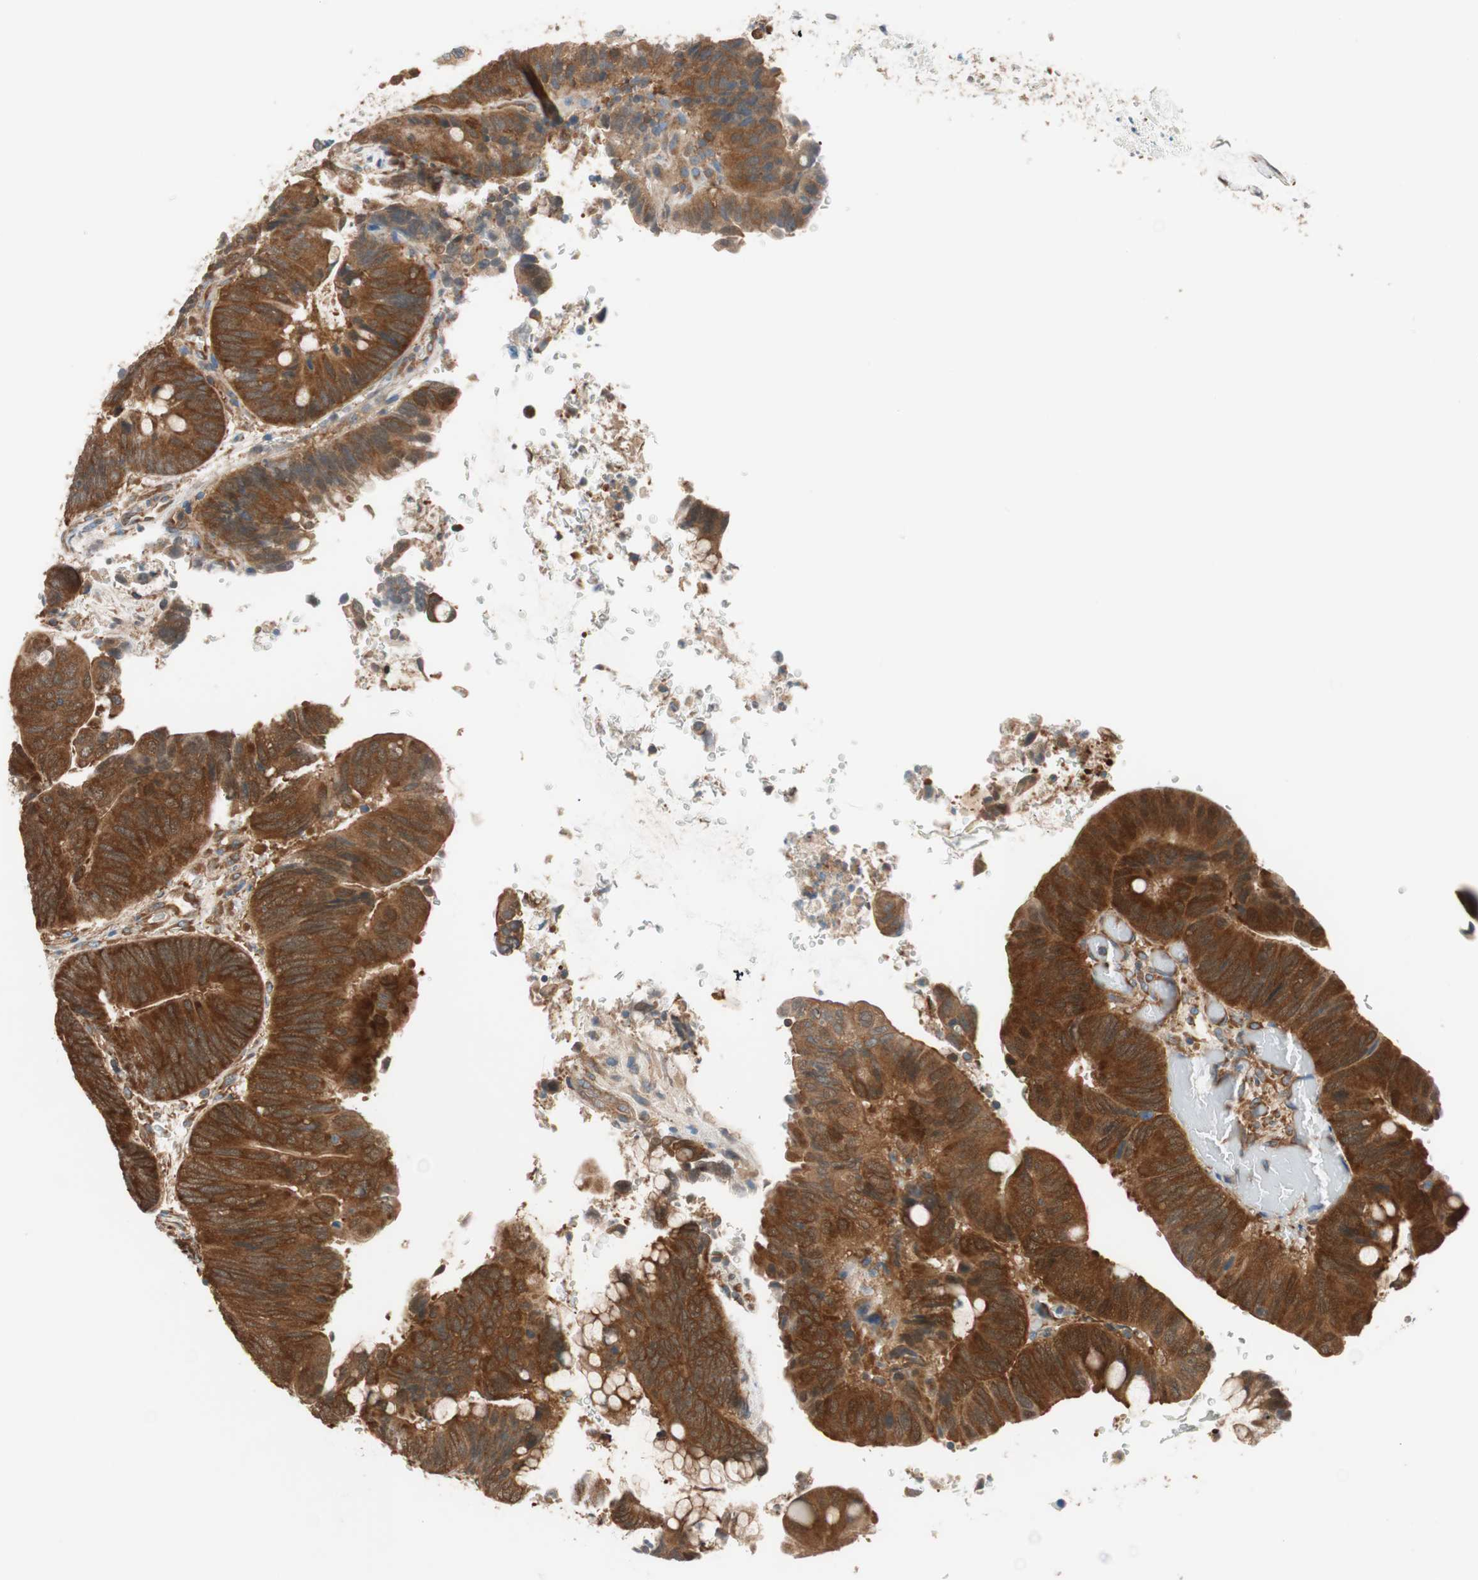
{"staining": {"intensity": "strong", "quantity": ">75%", "location": "cytoplasmic/membranous"}, "tissue": "colorectal cancer", "cell_type": "Tumor cells", "image_type": "cancer", "snomed": [{"axis": "morphology", "description": "Normal tissue, NOS"}, {"axis": "morphology", "description": "Adenocarcinoma, NOS"}, {"axis": "topography", "description": "Rectum"}, {"axis": "topography", "description": "Peripheral nerve tissue"}], "caption": "Colorectal cancer (adenocarcinoma) tissue displays strong cytoplasmic/membranous positivity in about >75% of tumor cells The protein of interest is stained brown, and the nuclei are stained in blue (DAB IHC with brightfield microscopy, high magnification).", "gene": "WASL", "patient": {"sex": "male", "age": 92}}